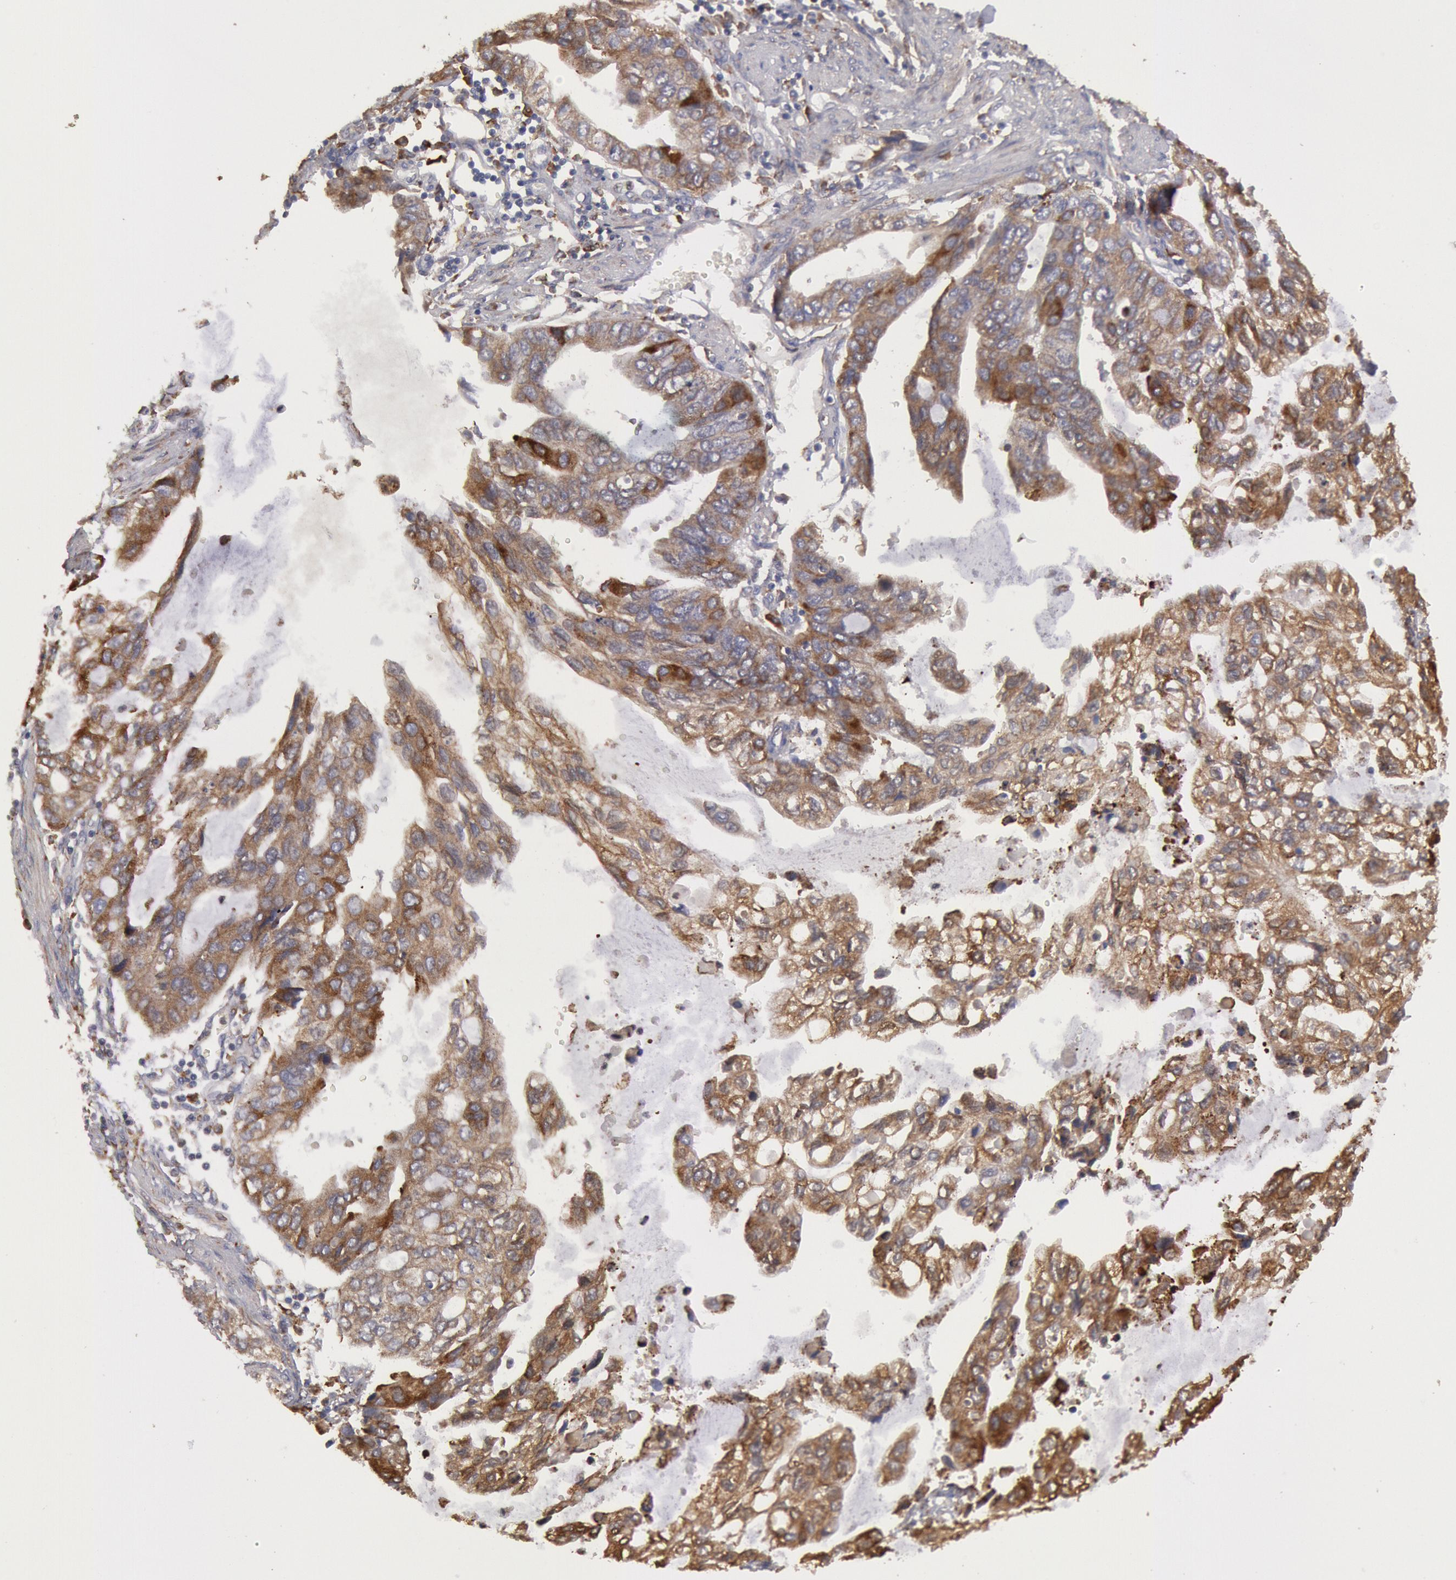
{"staining": {"intensity": "moderate", "quantity": ">75%", "location": "cytoplasmic/membranous"}, "tissue": "stomach cancer", "cell_type": "Tumor cells", "image_type": "cancer", "snomed": [{"axis": "morphology", "description": "Adenocarcinoma, NOS"}, {"axis": "topography", "description": "Stomach, upper"}], "caption": "This image shows adenocarcinoma (stomach) stained with immunohistochemistry to label a protein in brown. The cytoplasmic/membranous of tumor cells show moderate positivity for the protein. Nuclei are counter-stained blue.", "gene": "ERP44", "patient": {"sex": "female", "age": 52}}